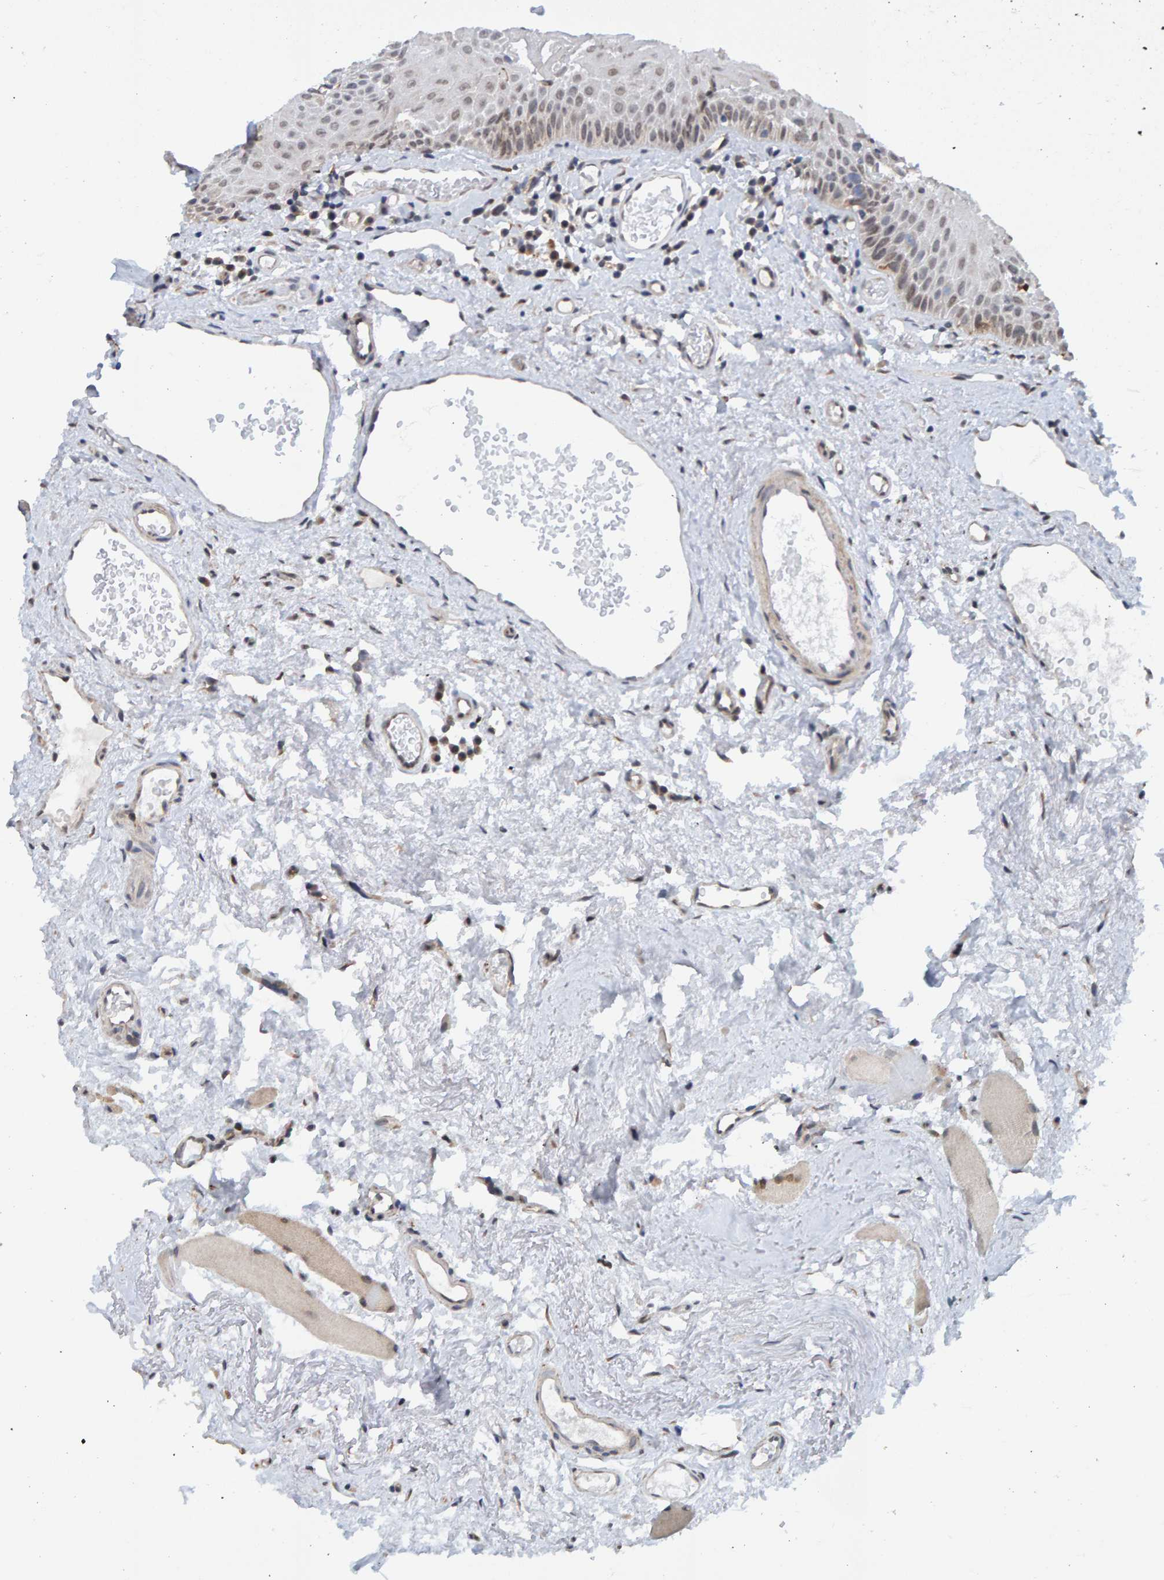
{"staining": {"intensity": "weak", "quantity": ">75%", "location": "nuclear"}, "tissue": "oral mucosa", "cell_type": "Squamous epithelial cells", "image_type": "normal", "snomed": [{"axis": "morphology", "description": "Normal tissue, NOS"}, {"axis": "topography", "description": "Skeletal muscle"}, {"axis": "topography", "description": "Oral tissue"}, {"axis": "topography", "description": "Peripheral nerve tissue"}], "caption": "Oral mucosa stained with a brown dye reveals weak nuclear positive staining in approximately >75% of squamous epithelial cells.", "gene": "SCRN2", "patient": {"sex": "female", "age": 84}}